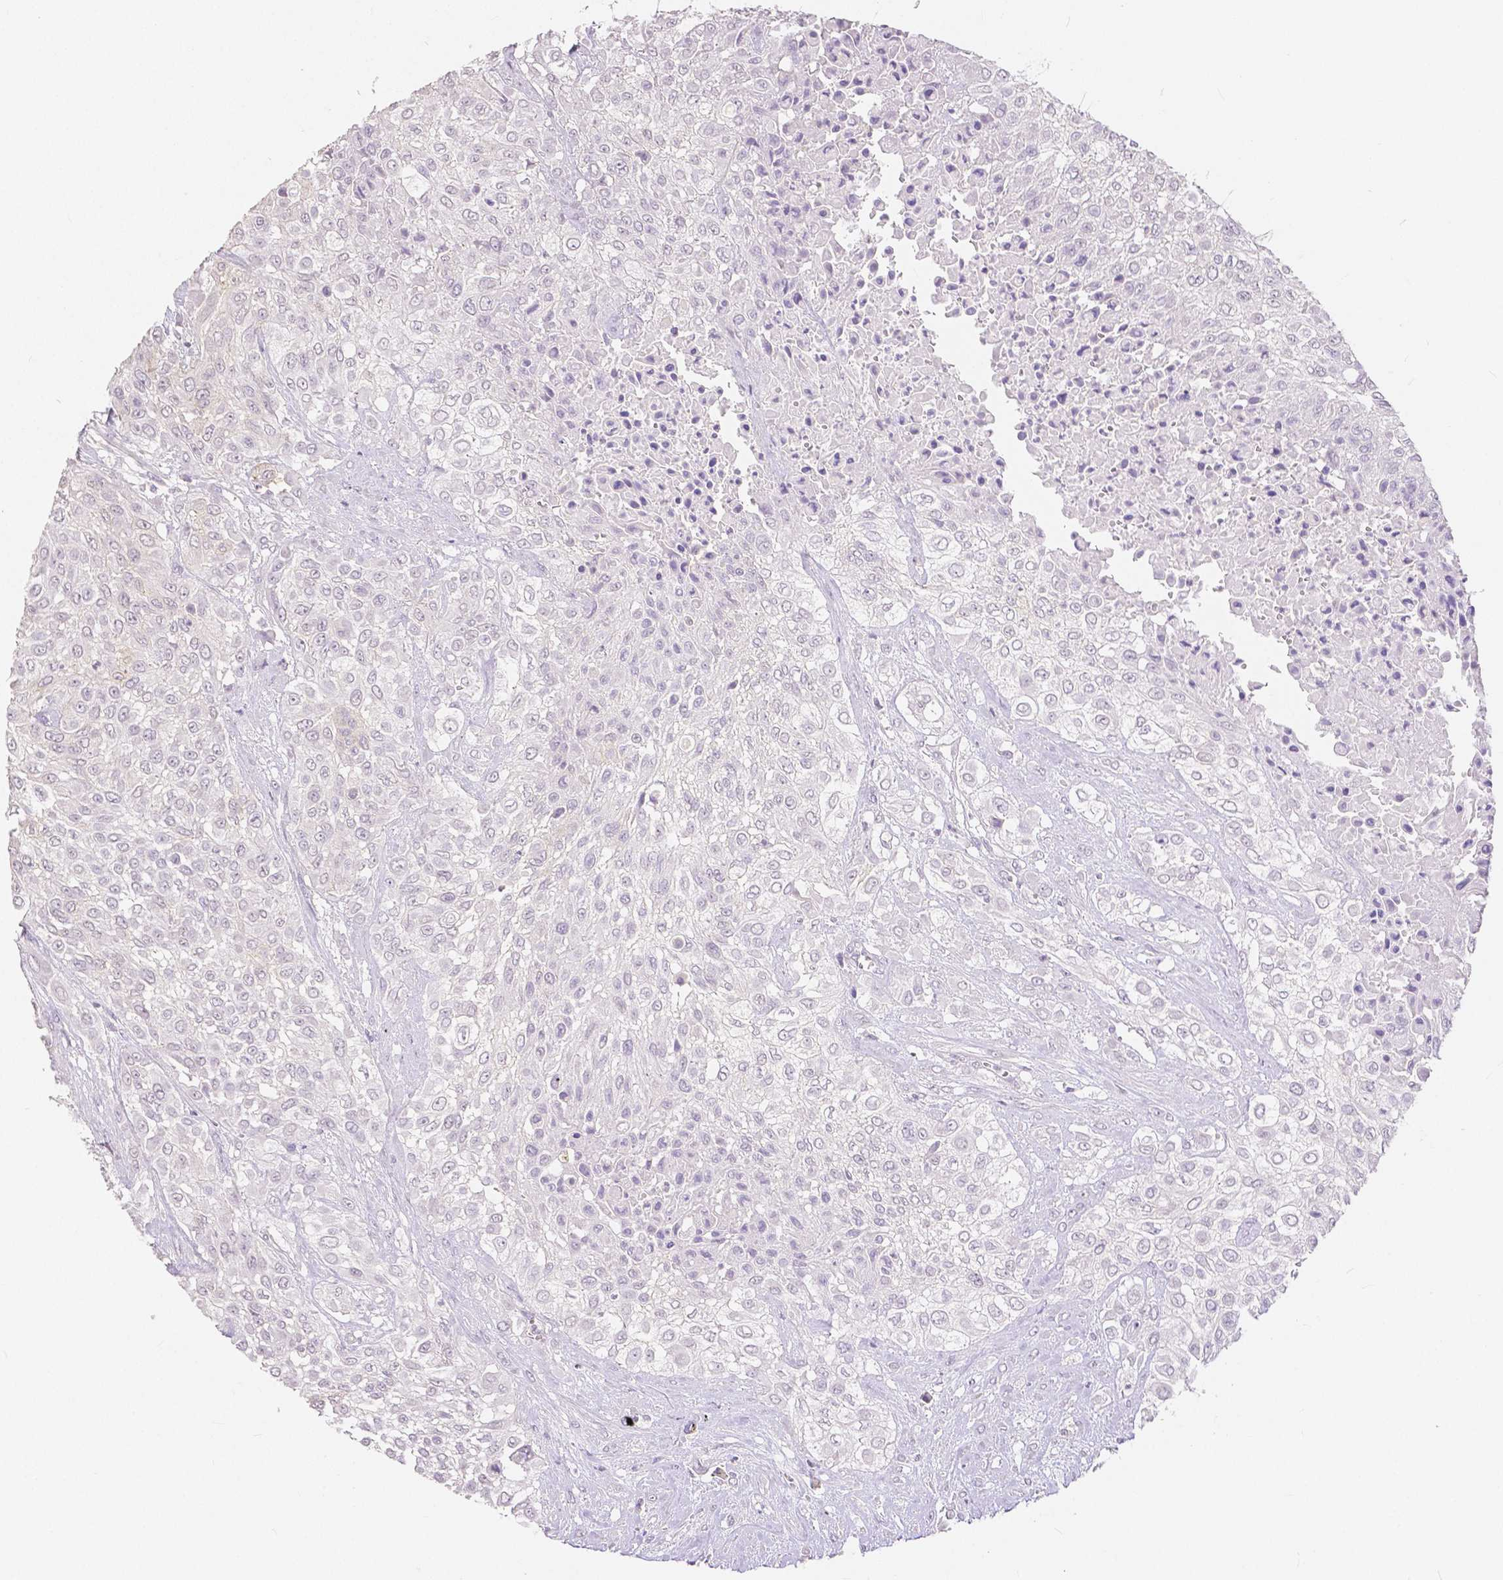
{"staining": {"intensity": "negative", "quantity": "none", "location": "none"}, "tissue": "urothelial cancer", "cell_type": "Tumor cells", "image_type": "cancer", "snomed": [{"axis": "morphology", "description": "Urothelial carcinoma, High grade"}, {"axis": "topography", "description": "Urinary bladder"}], "caption": "The image displays no significant expression in tumor cells of urothelial cancer. (DAB immunohistochemistry, high magnification).", "gene": "OCLN", "patient": {"sex": "male", "age": 57}}